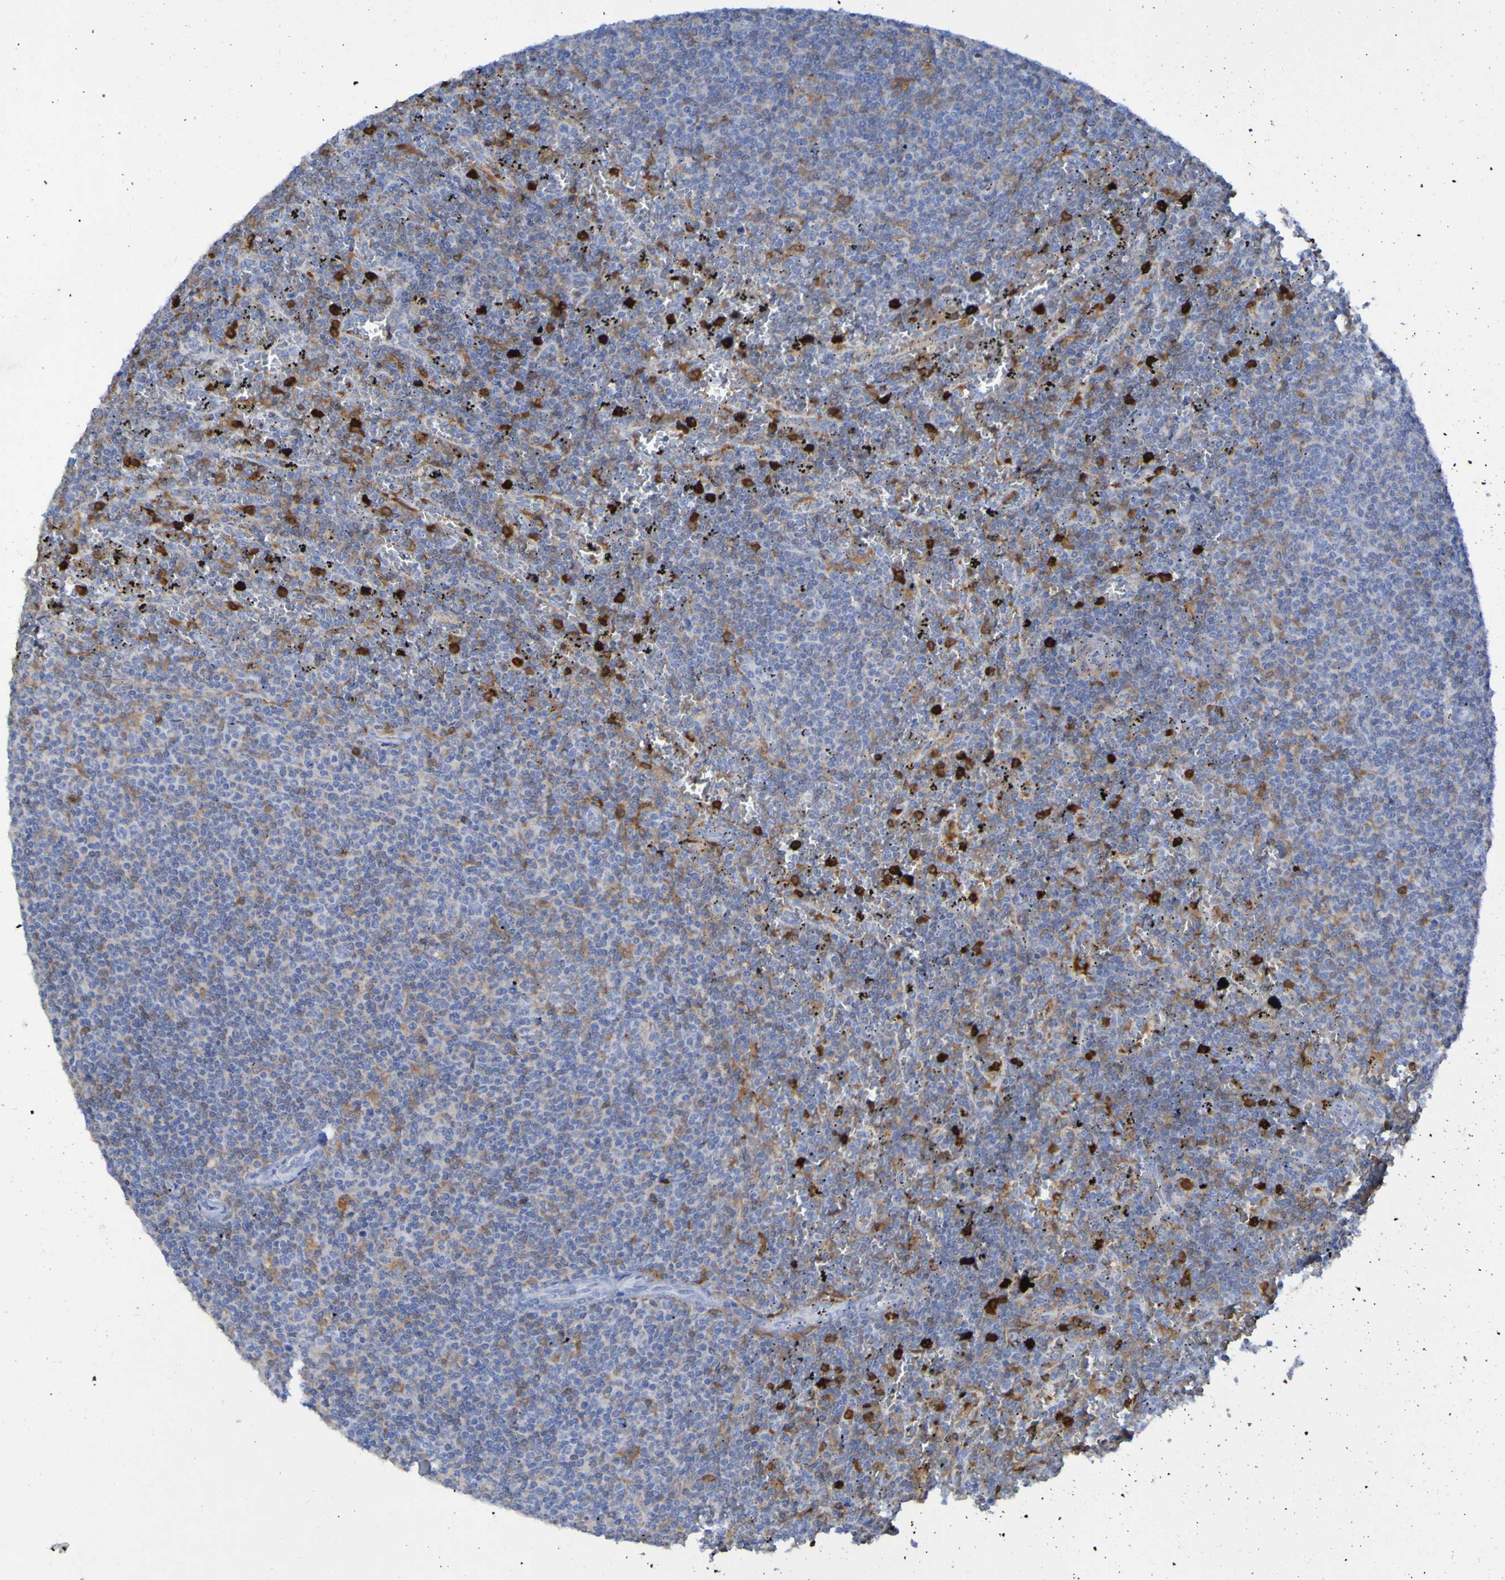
{"staining": {"intensity": "weak", "quantity": "25%-75%", "location": "cytoplasmic/membranous"}, "tissue": "lymphoma", "cell_type": "Tumor cells", "image_type": "cancer", "snomed": [{"axis": "morphology", "description": "Malignant lymphoma, non-Hodgkin's type, Low grade"}, {"axis": "topography", "description": "Spleen"}], "caption": "A micrograph of lymphoma stained for a protein displays weak cytoplasmic/membranous brown staining in tumor cells. (brown staining indicates protein expression, while blue staining denotes nuclei).", "gene": "MPPE1", "patient": {"sex": "female", "age": 50}}